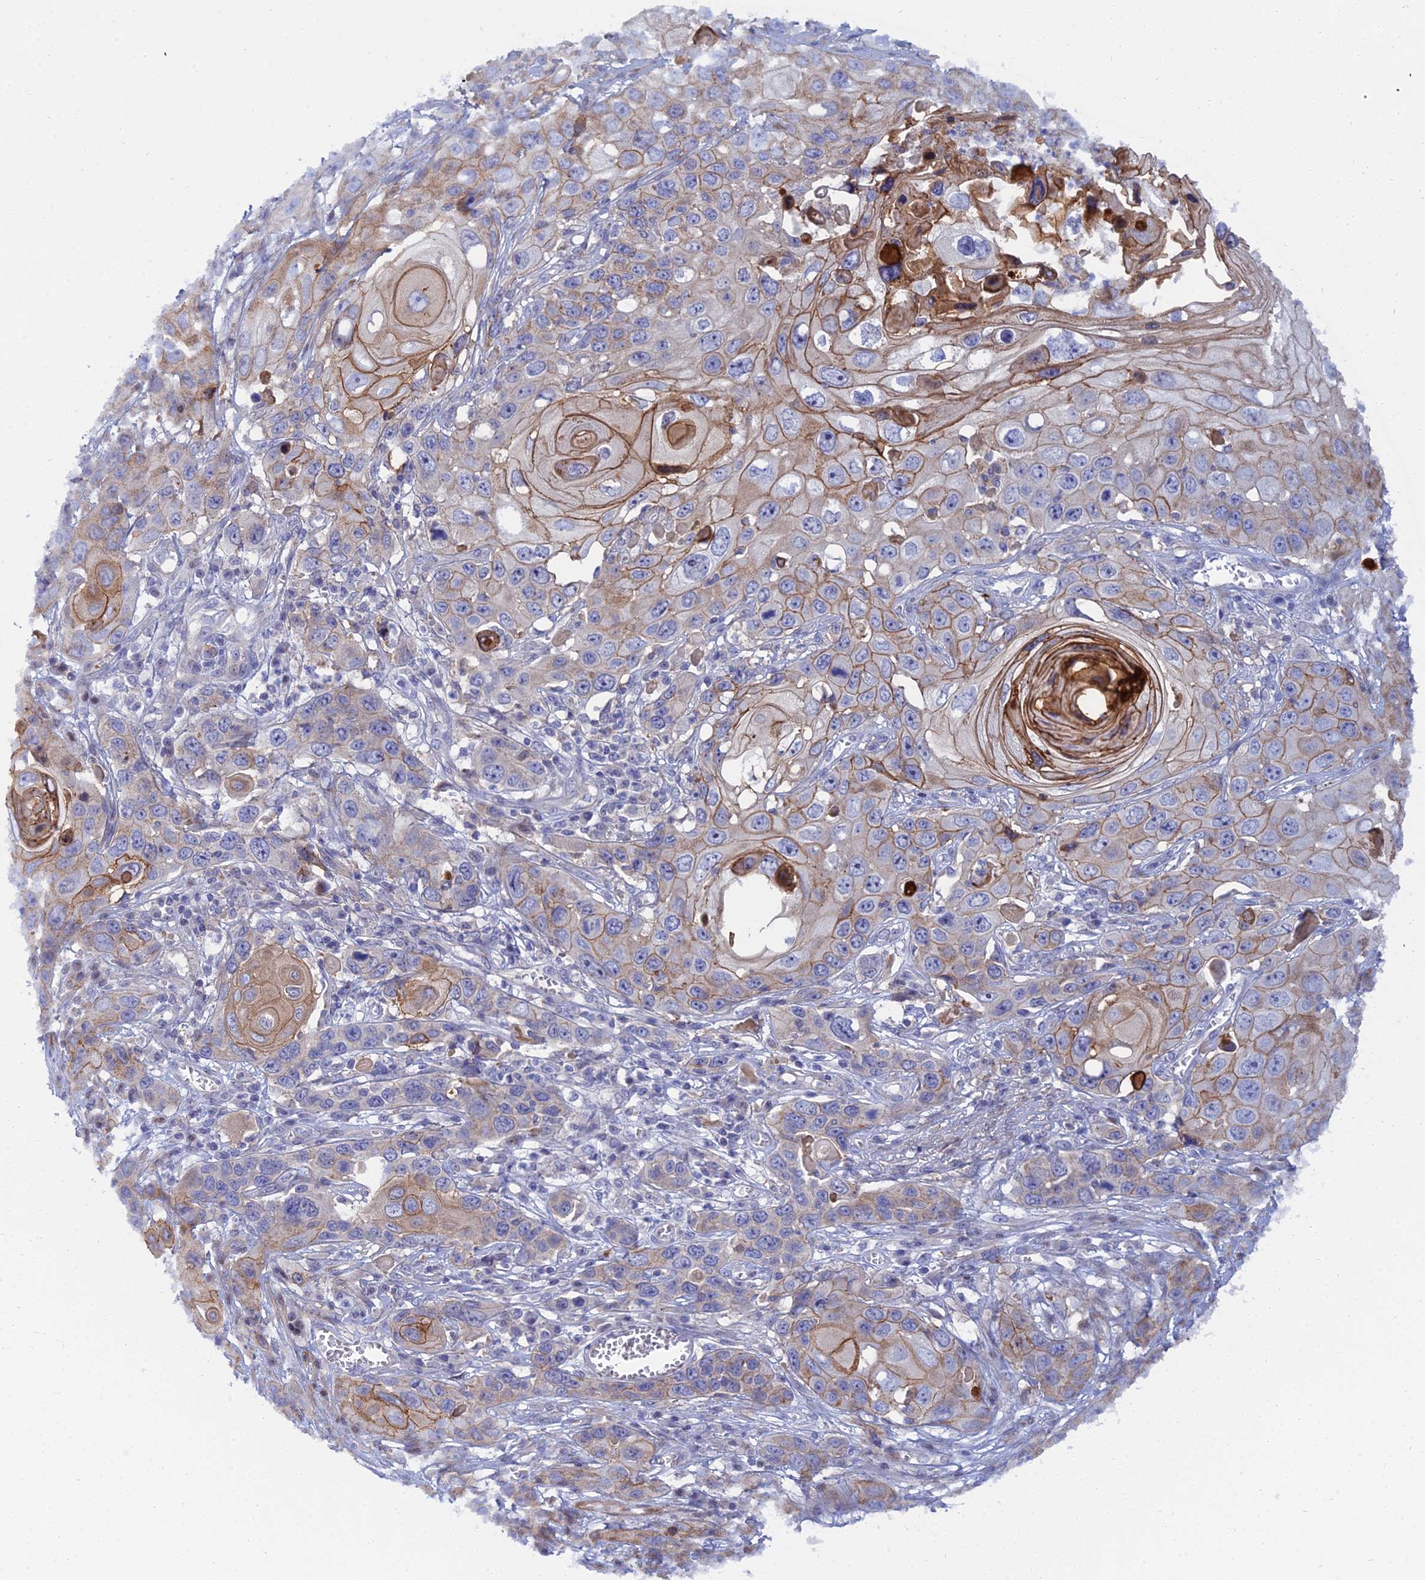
{"staining": {"intensity": "moderate", "quantity": "25%-75%", "location": "cytoplasmic/membranous"}, "tissue": "skin cancer", "cell_type": "Tumor cells", "image_type": "cancer", "snomed": [{"axis": "morphology", "description": "Squamous cell carcinoma, NOS"}, {"axis": "topography", "description": "Skin"}], "caption": "Immunohistochemical staining of human skin cancer (squamous cell carcinoma) reveals moderate cytoplasmic/membranous protein positivity in about 25%-75% of tumor cells. The staining was performed using DAB, with brown indicating positive protein expression. Nuclei are stained blue with hematoxylin.", "gene": "TRIM43B", "patient": {"sex": "male", "age": 55}}